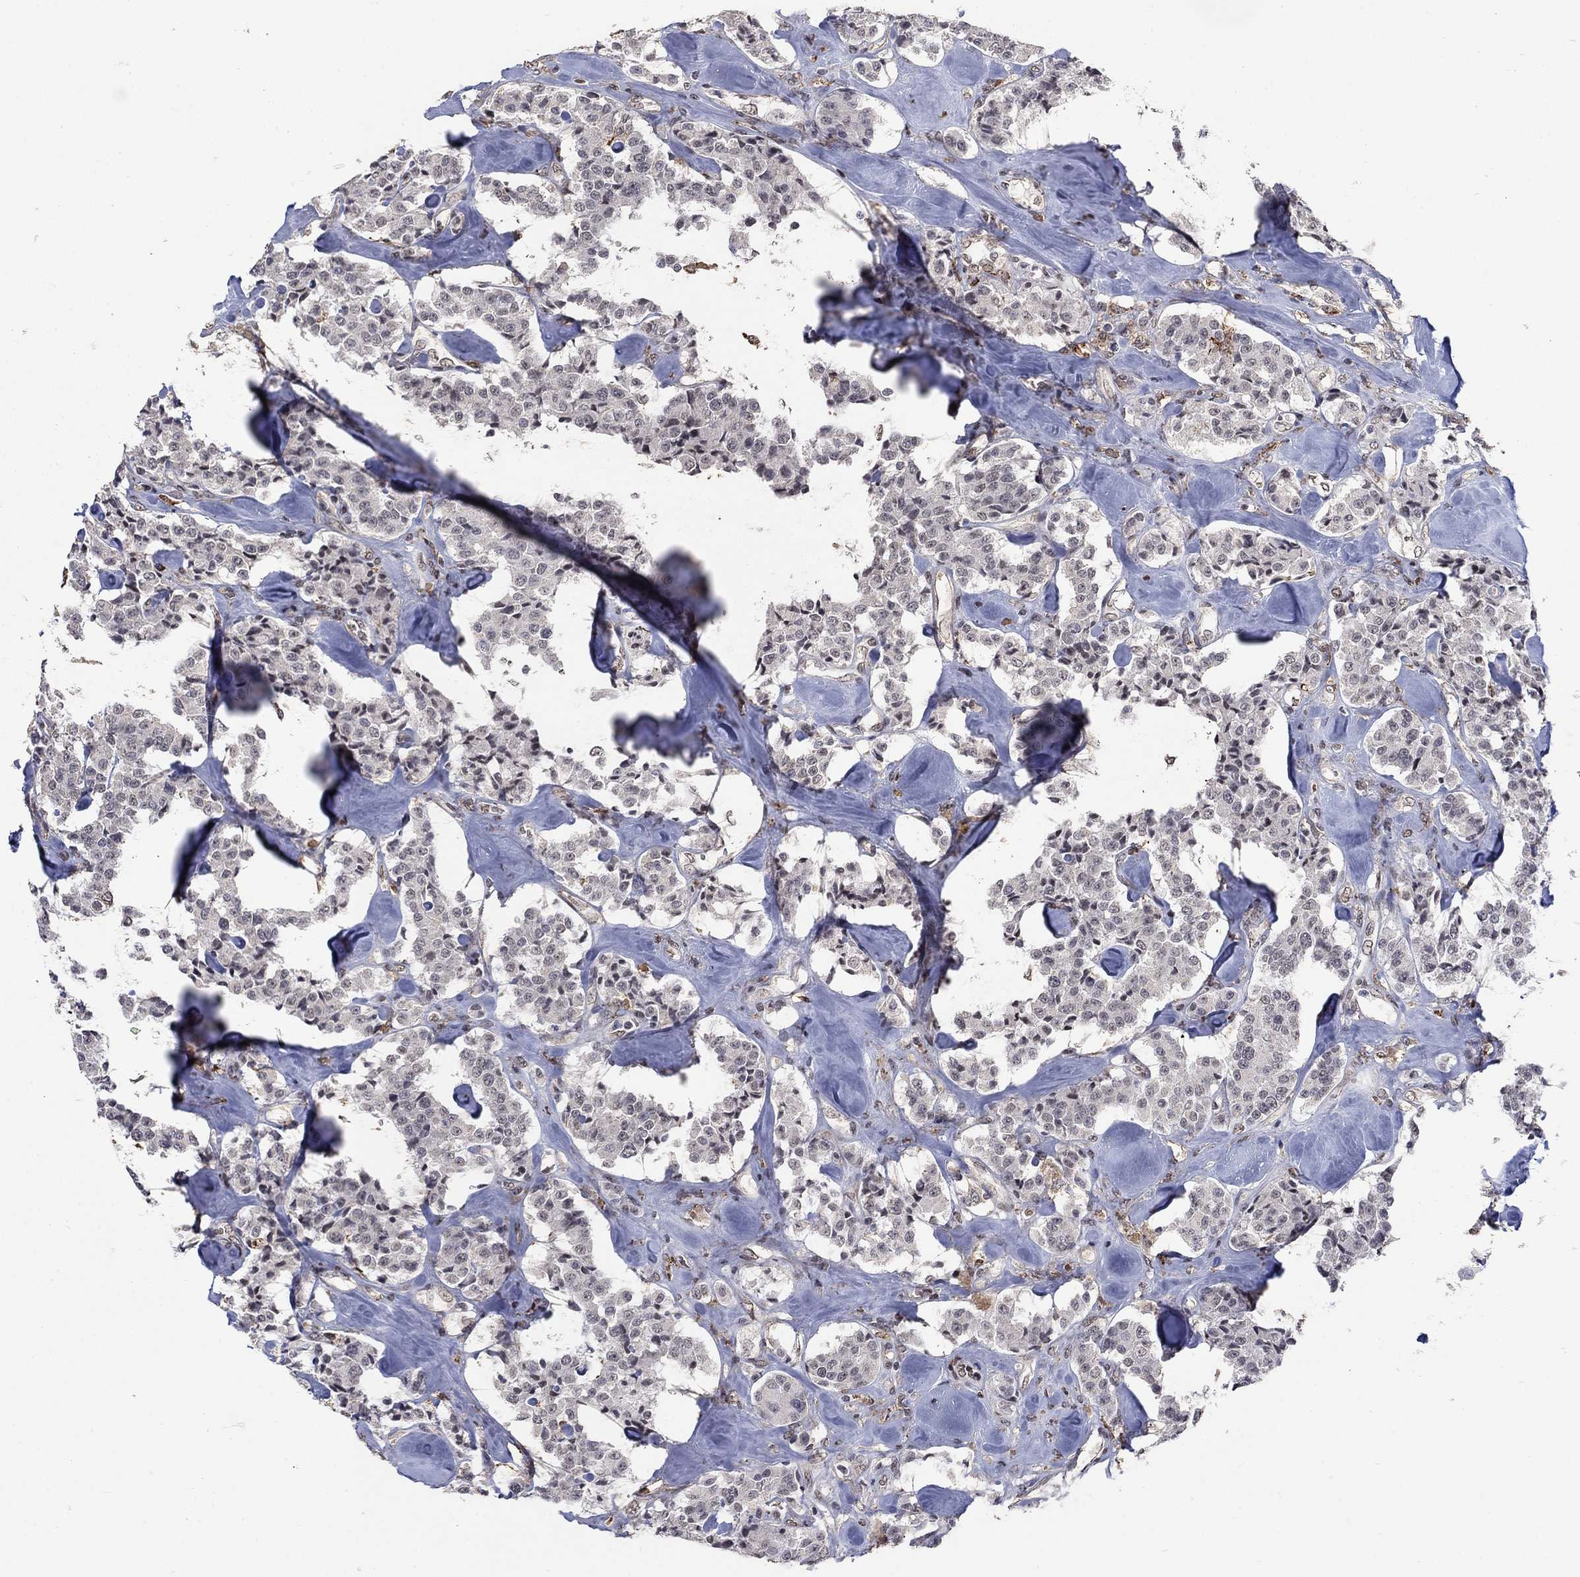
{"staining": {"intensity": "negative", "quantity": "none", "location": "none"}, "tissue": "carcinoid", "cell_type": "Tumor cells", "image_type": "cancer", "snomed": [{"axis": "morphology", "description": "Carcinoid, malignant, NOS"}, {"axis": "topography", "description": "Pancreas"}], "caption": "Malignant carcinoid was stained to show a protein in brown. There is no significant staining in tumor cells.", "gene": "GRIA3", "patient": {"sex": "male", "age": 41}}